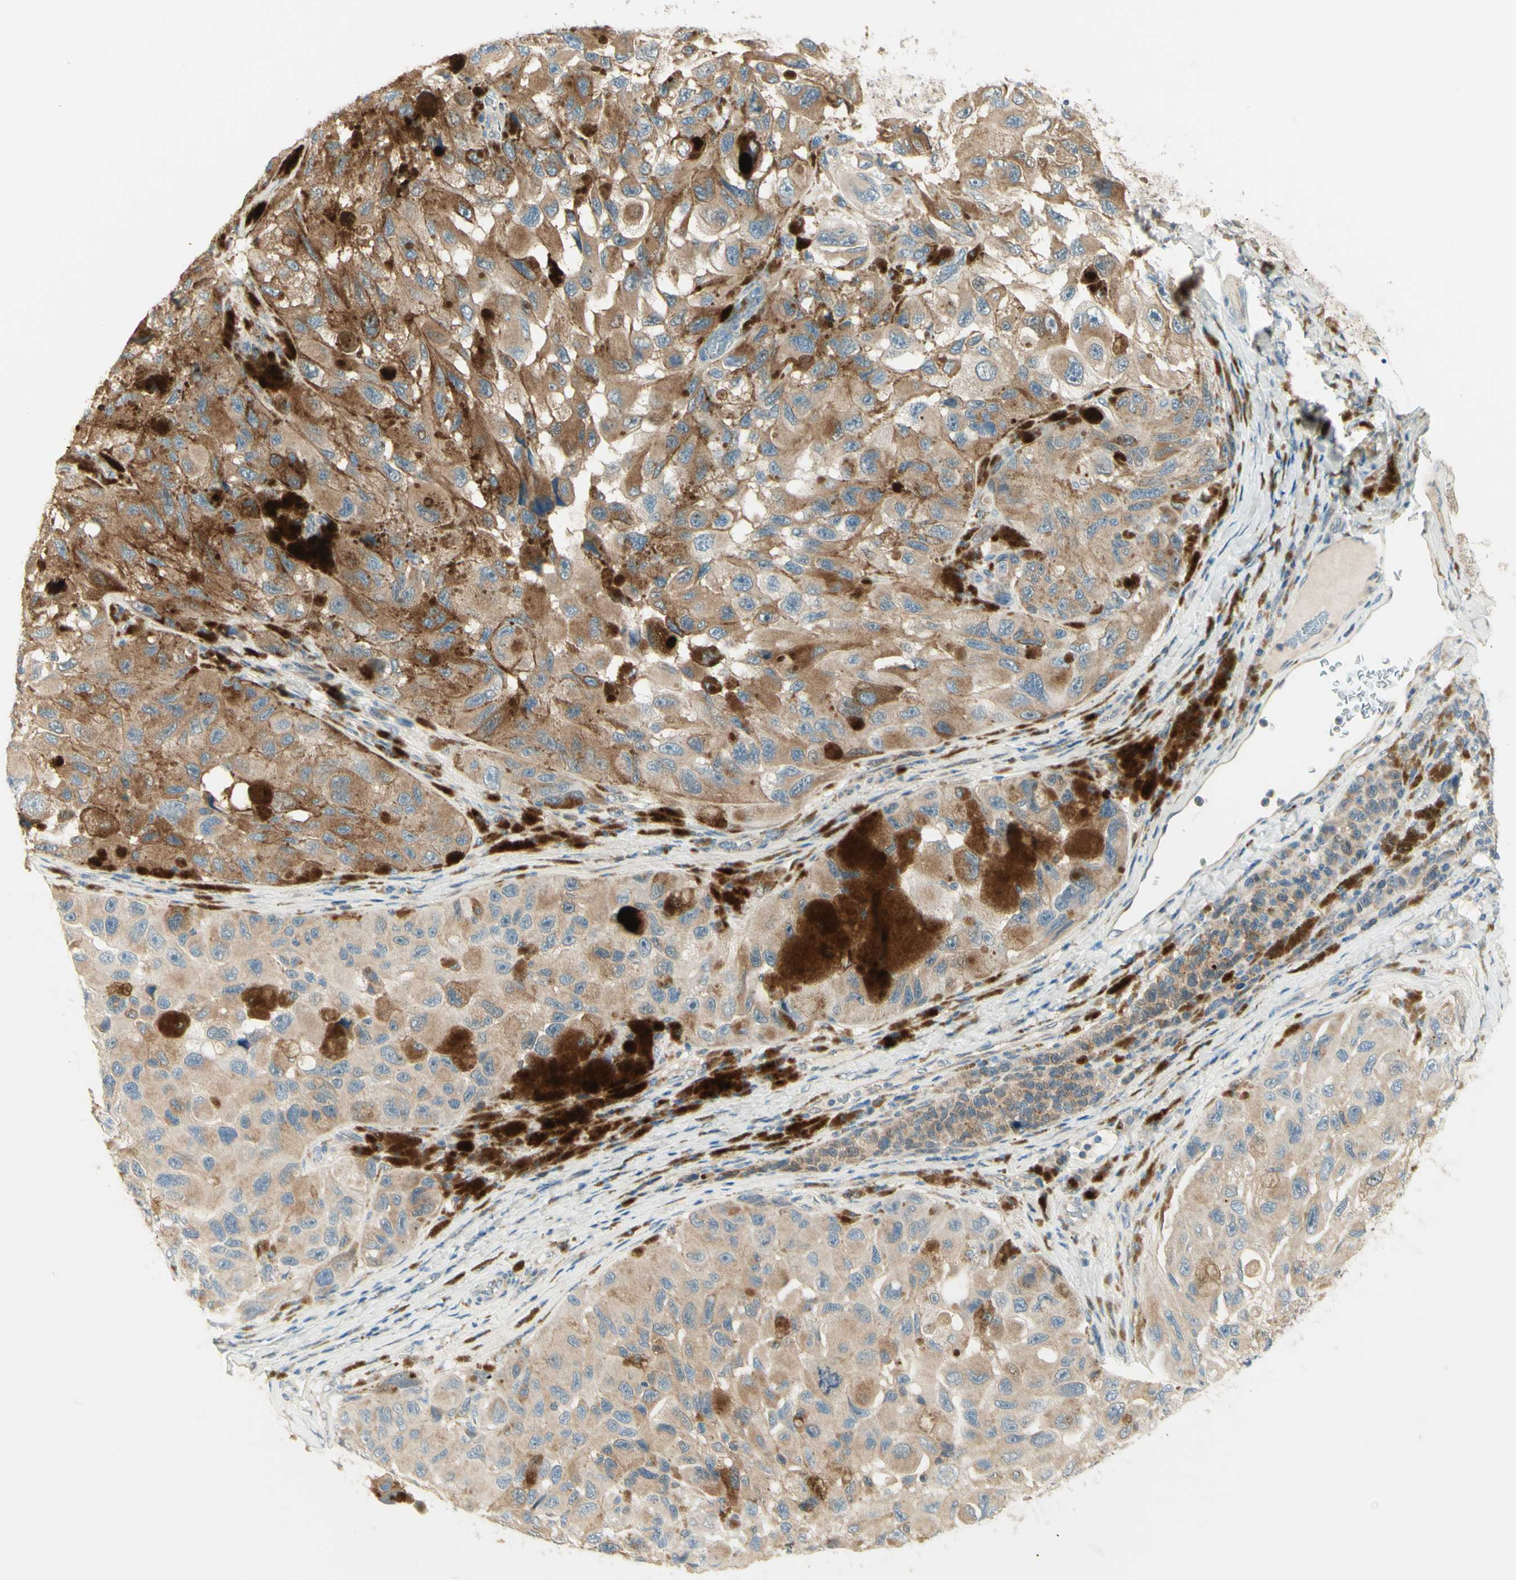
{"staining": {"intensity": "moderate", "quantity": ">75%", "location": "cytoplasmic/membranous"}, "tissue": "melanoma", "cell_type": "Tumor cells", "image_type": "cancer", "snomed": [{"axis": "morphology", "description": "Malignant melanoma, NOS"}, {"axis": "topography", "description": "Skin"}], "caption": "This photomicrograph demonstrates melanoma stained with immunohistochemistry (IHC) to label a protein in brown. The cytoplasmic/membranous of tumor cells show moderate positivity for the protein. Nuclei are counter-stained blue.", "gene": "PROM1", "patient": {"sex": "female", "age": 73}}